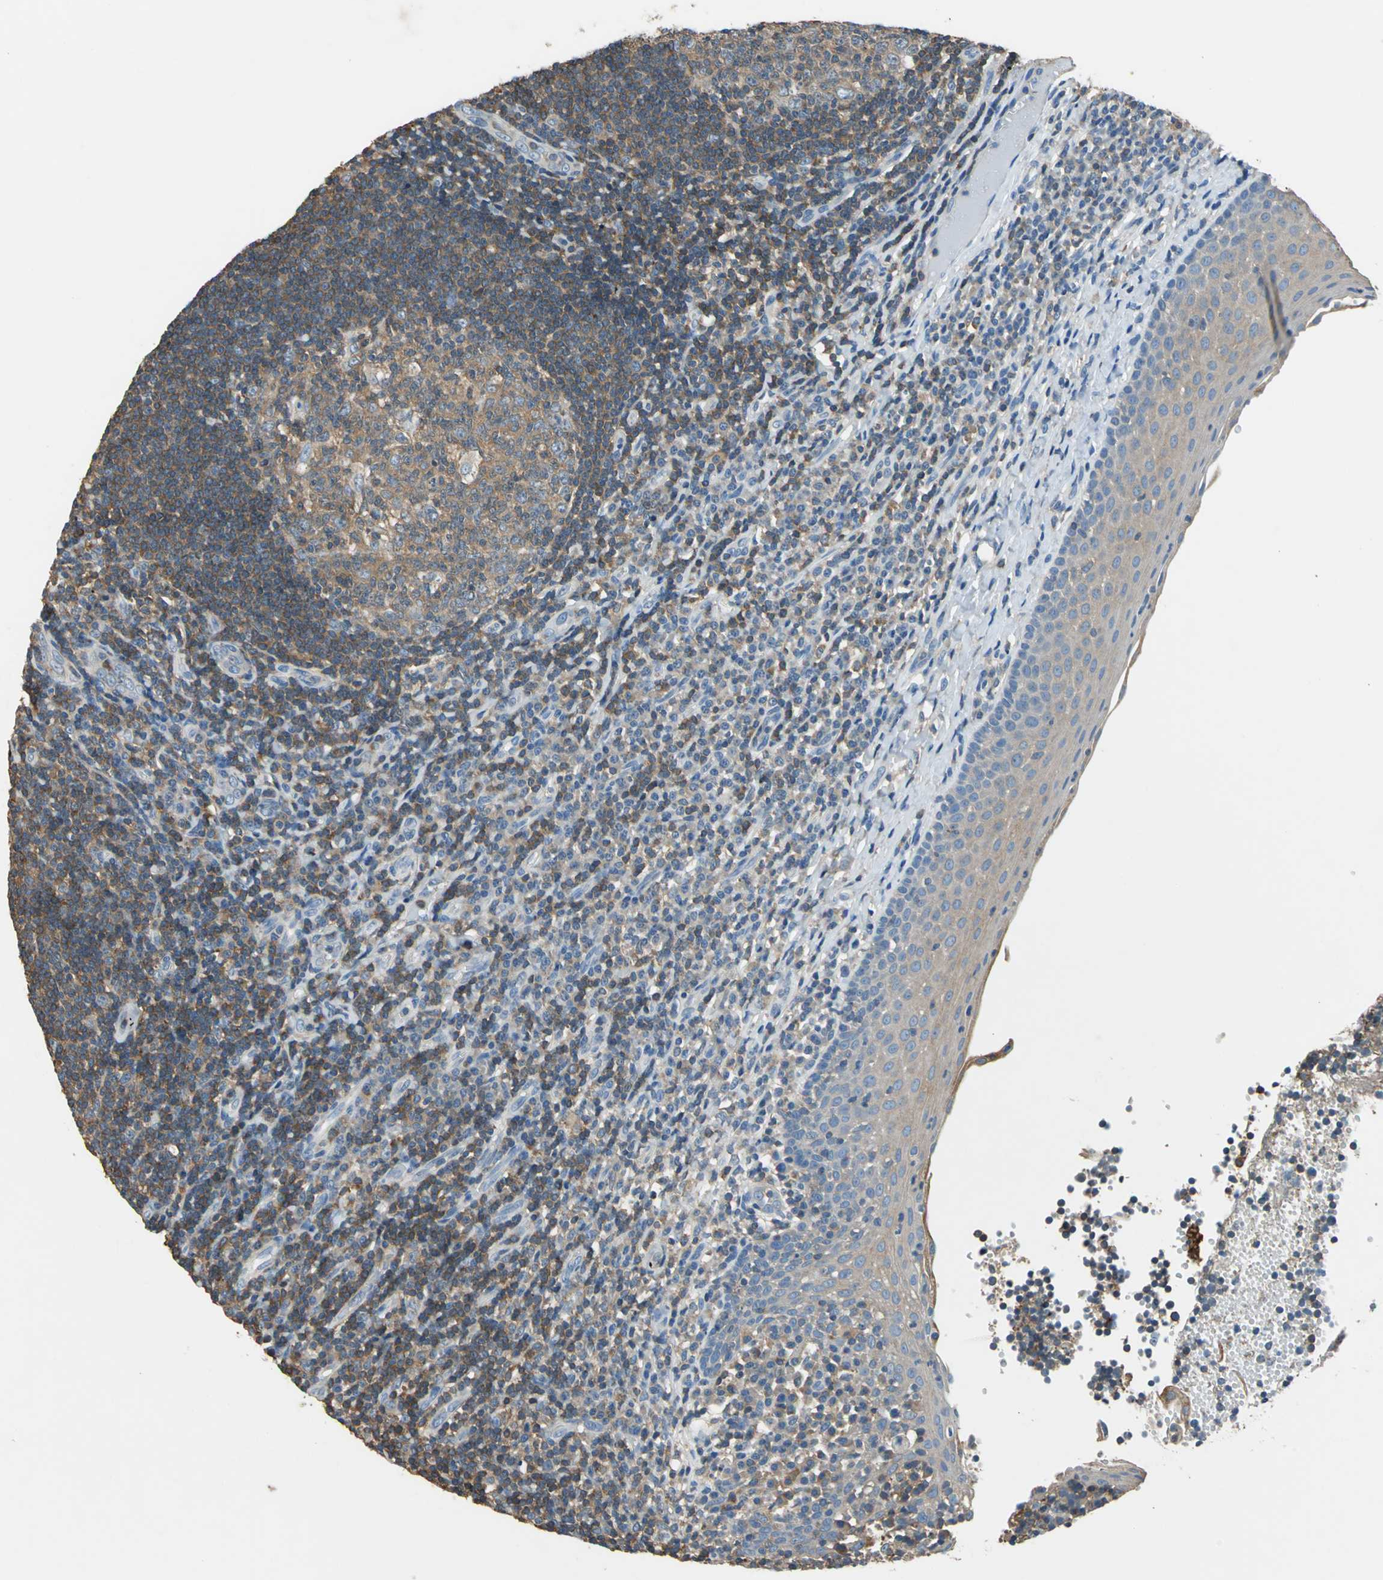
{"staining": {"intensity": "weak", "quantity": ">75%", "location": "cytoplasmic/membranous"}, "tissue": "tonsil", "cell_type": "Germinal center cells", "image_type": "normal", "snomed": [{"axis": "morphology", "description": "Normal tissue, NOS"}, {"axis": "topography", "description": "Tonsil"}], "caption": "This photomicrograph shows IHC staining of unremarkable tonsil, with low weak cytoplasmic/membranous staining in about >75% of germinal center cells.", "gene": "PRKCA", "patient": {"sex": "female", "age": 40}}